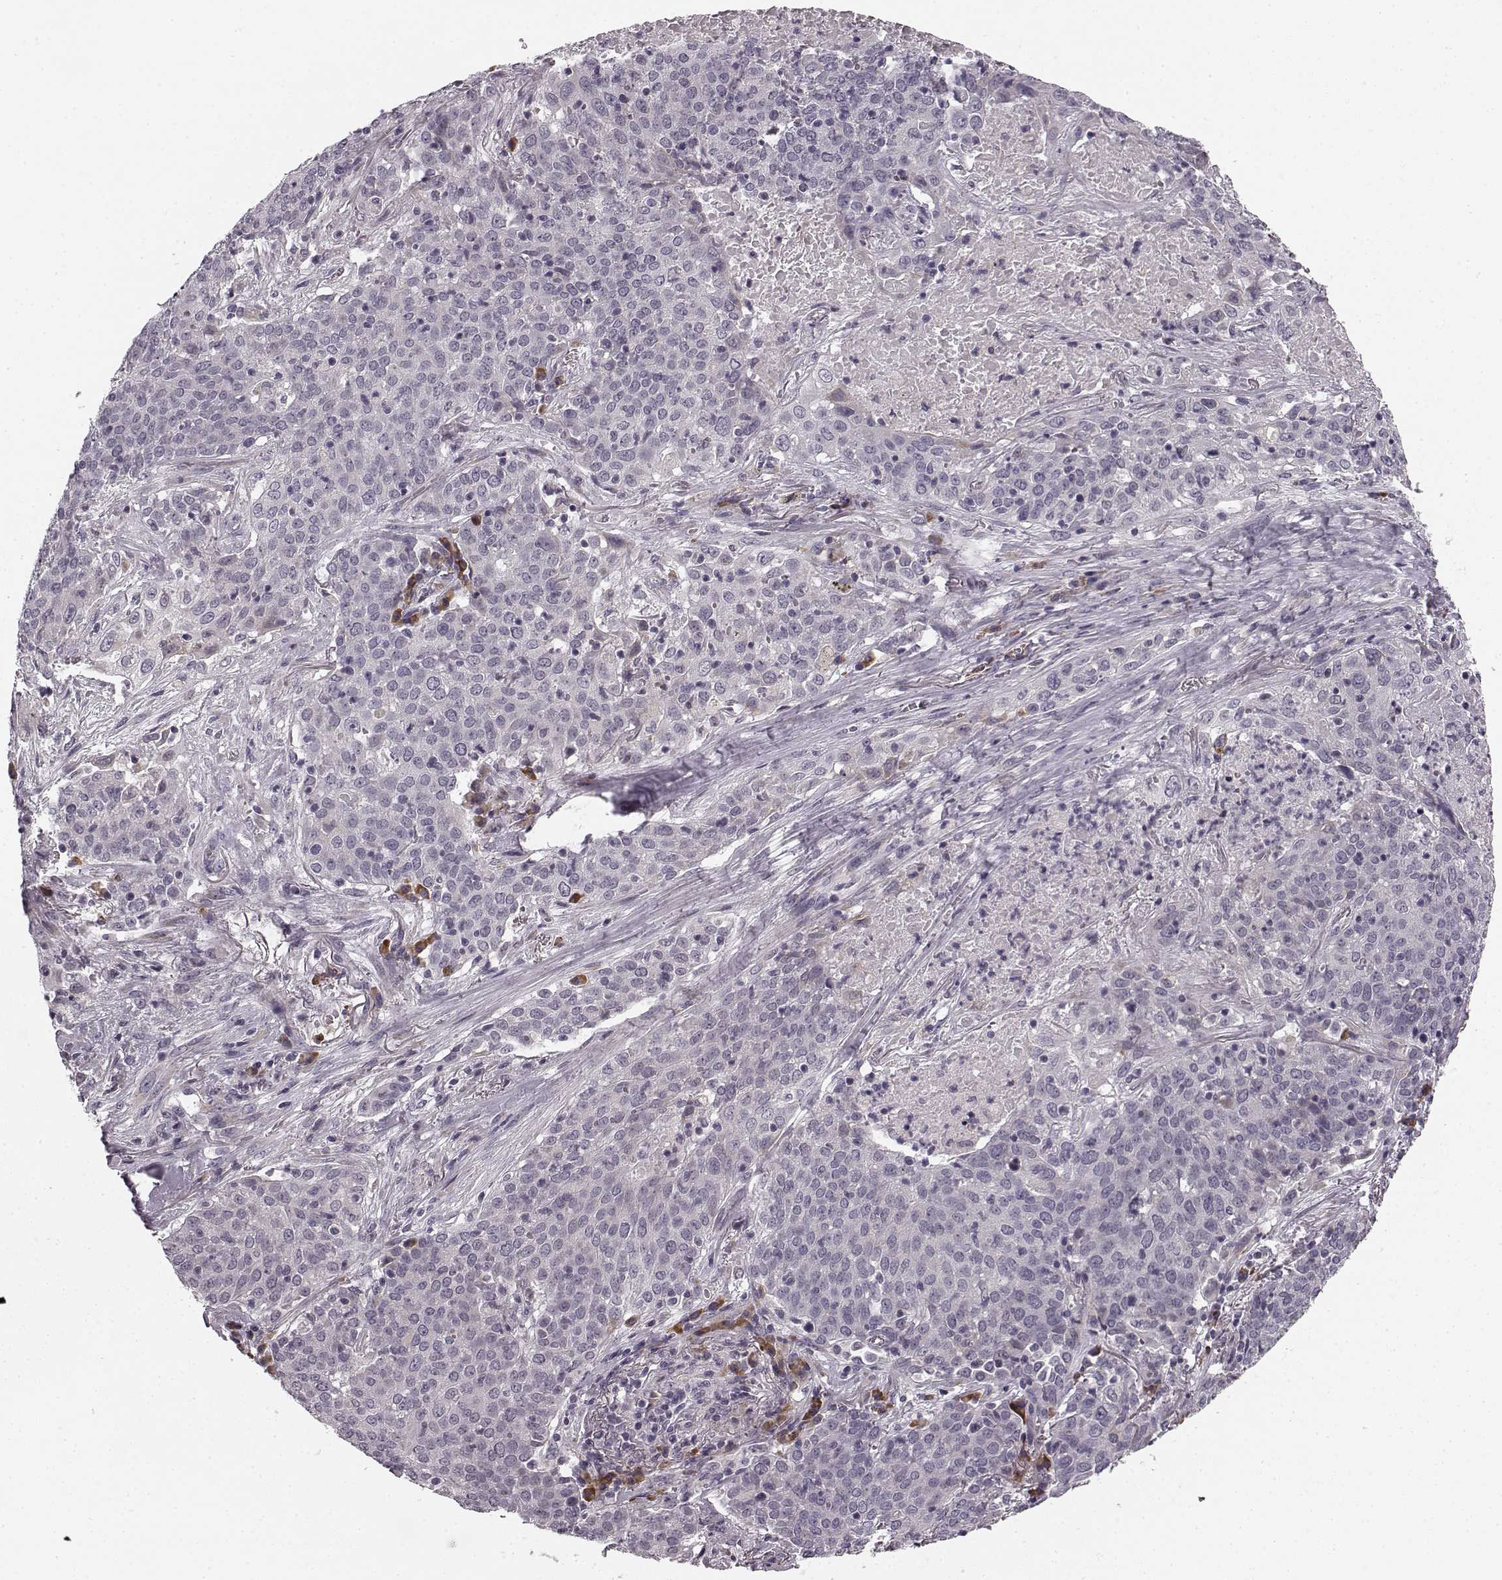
{"staining": {"intensity": "negative", "quantity": "none", "location": "none"}, "tissue": "lung cancer", "cell_type": "Tumor cells", "image_type": "cancer", "snomed": [{"axis": "morphology", "description": "Squamous cell carcinoma, NOS"}, {"axis": "topography", "description": "Lung"}], "caption": "DAB immunohistochemical staining of lung squamous cell carcinoma reveals no significant positivity in tumor cells.", "gene": "FAM234B", "patient": {"sex": "male", "age": 82}}